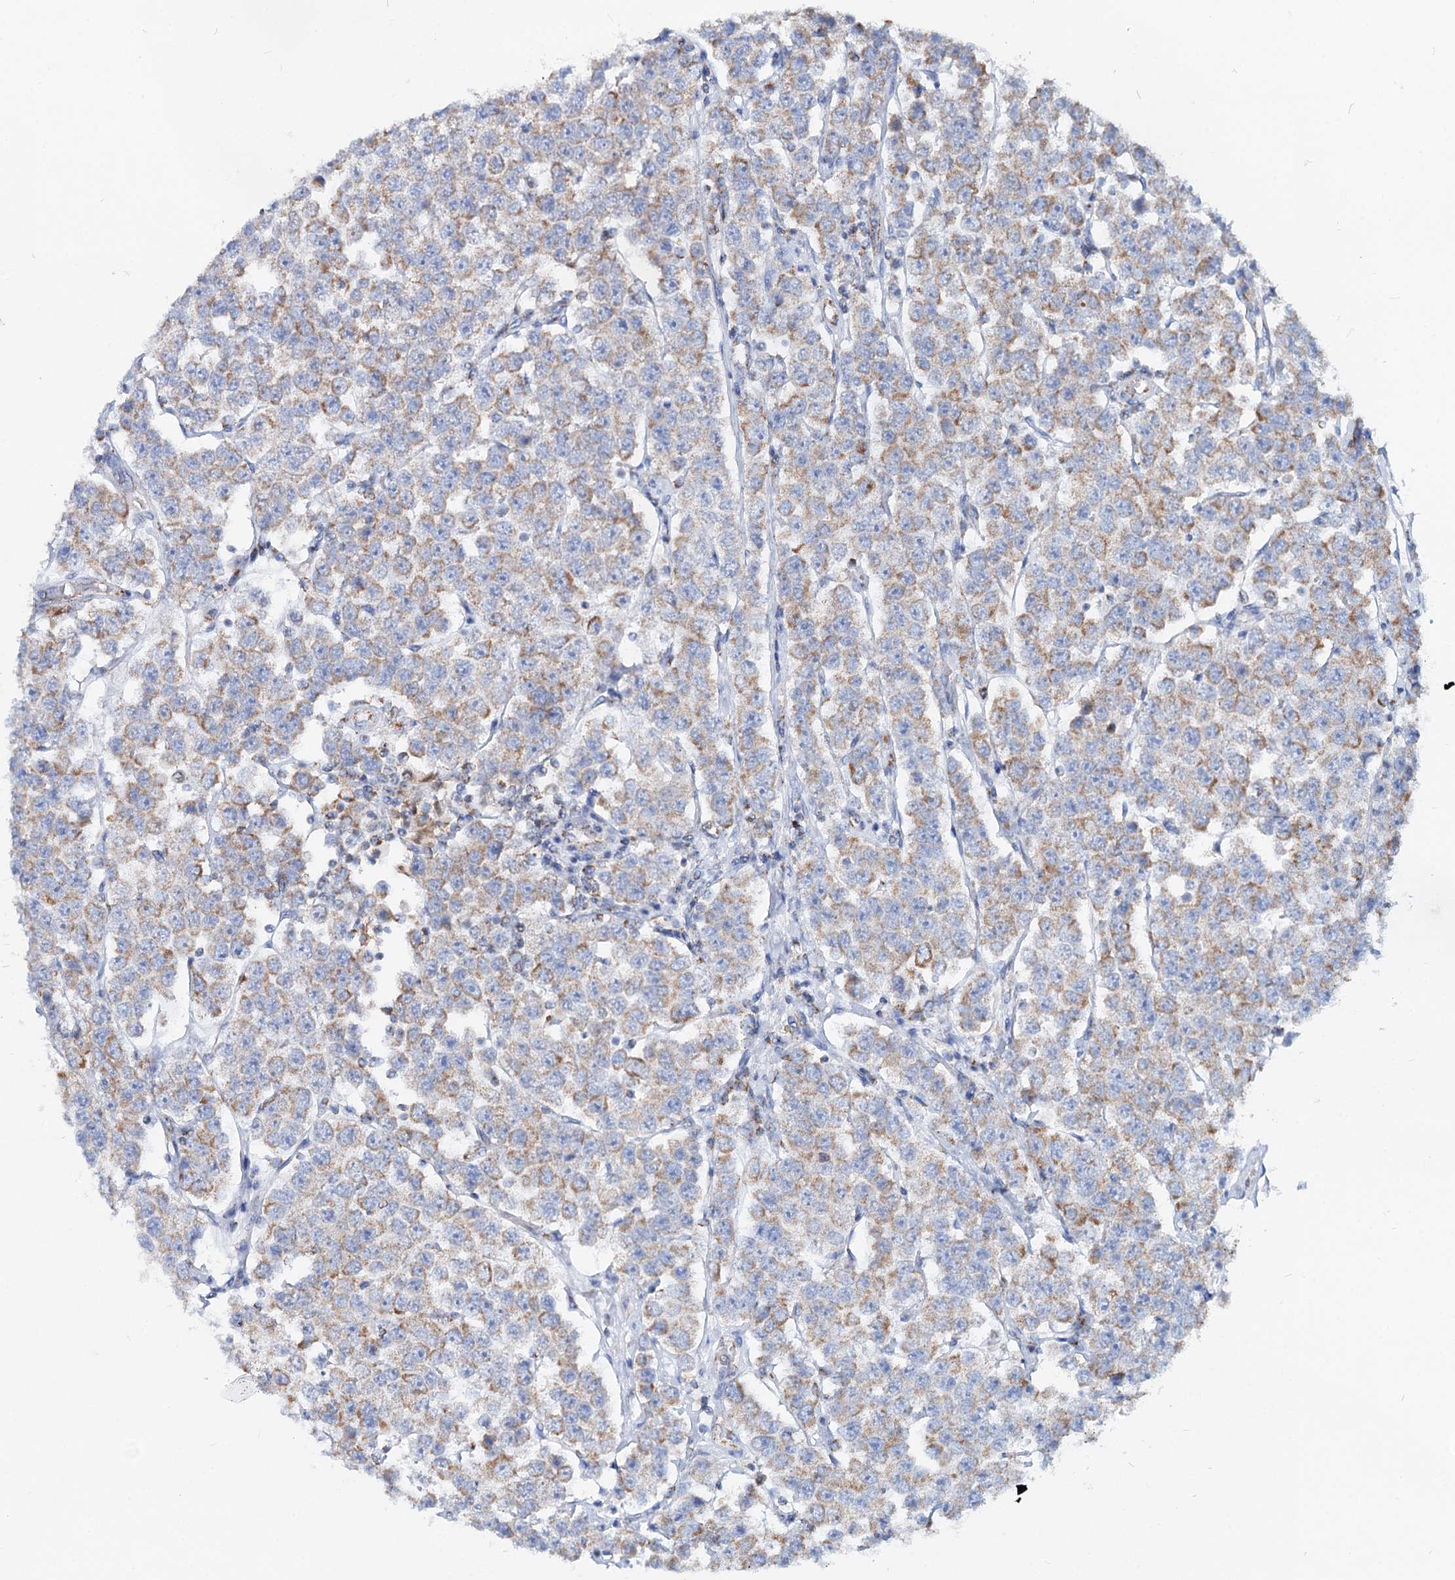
{"staining": {"intensity": "moderate", "quantity": "25%-75%", "location": "cytoplasmic/membranous"}, "tissue": "testis cancer", "cell_type": "Tumor cells", "image_type": "cancer", "snomed": [{"axis": "morphology", "description": "Seminoma, NOS"}, {"axis": "topography", "description": "Testis"}], "caption": "About 25%-75% of tumor cells in human seminoma (testis) demonstrate moderate cytoplasmic/membranous protein positivity as visualized by brown immunohistochemical staining.", "gene": "MCCC2", "patient": {"sex": "male", "age": 28}}